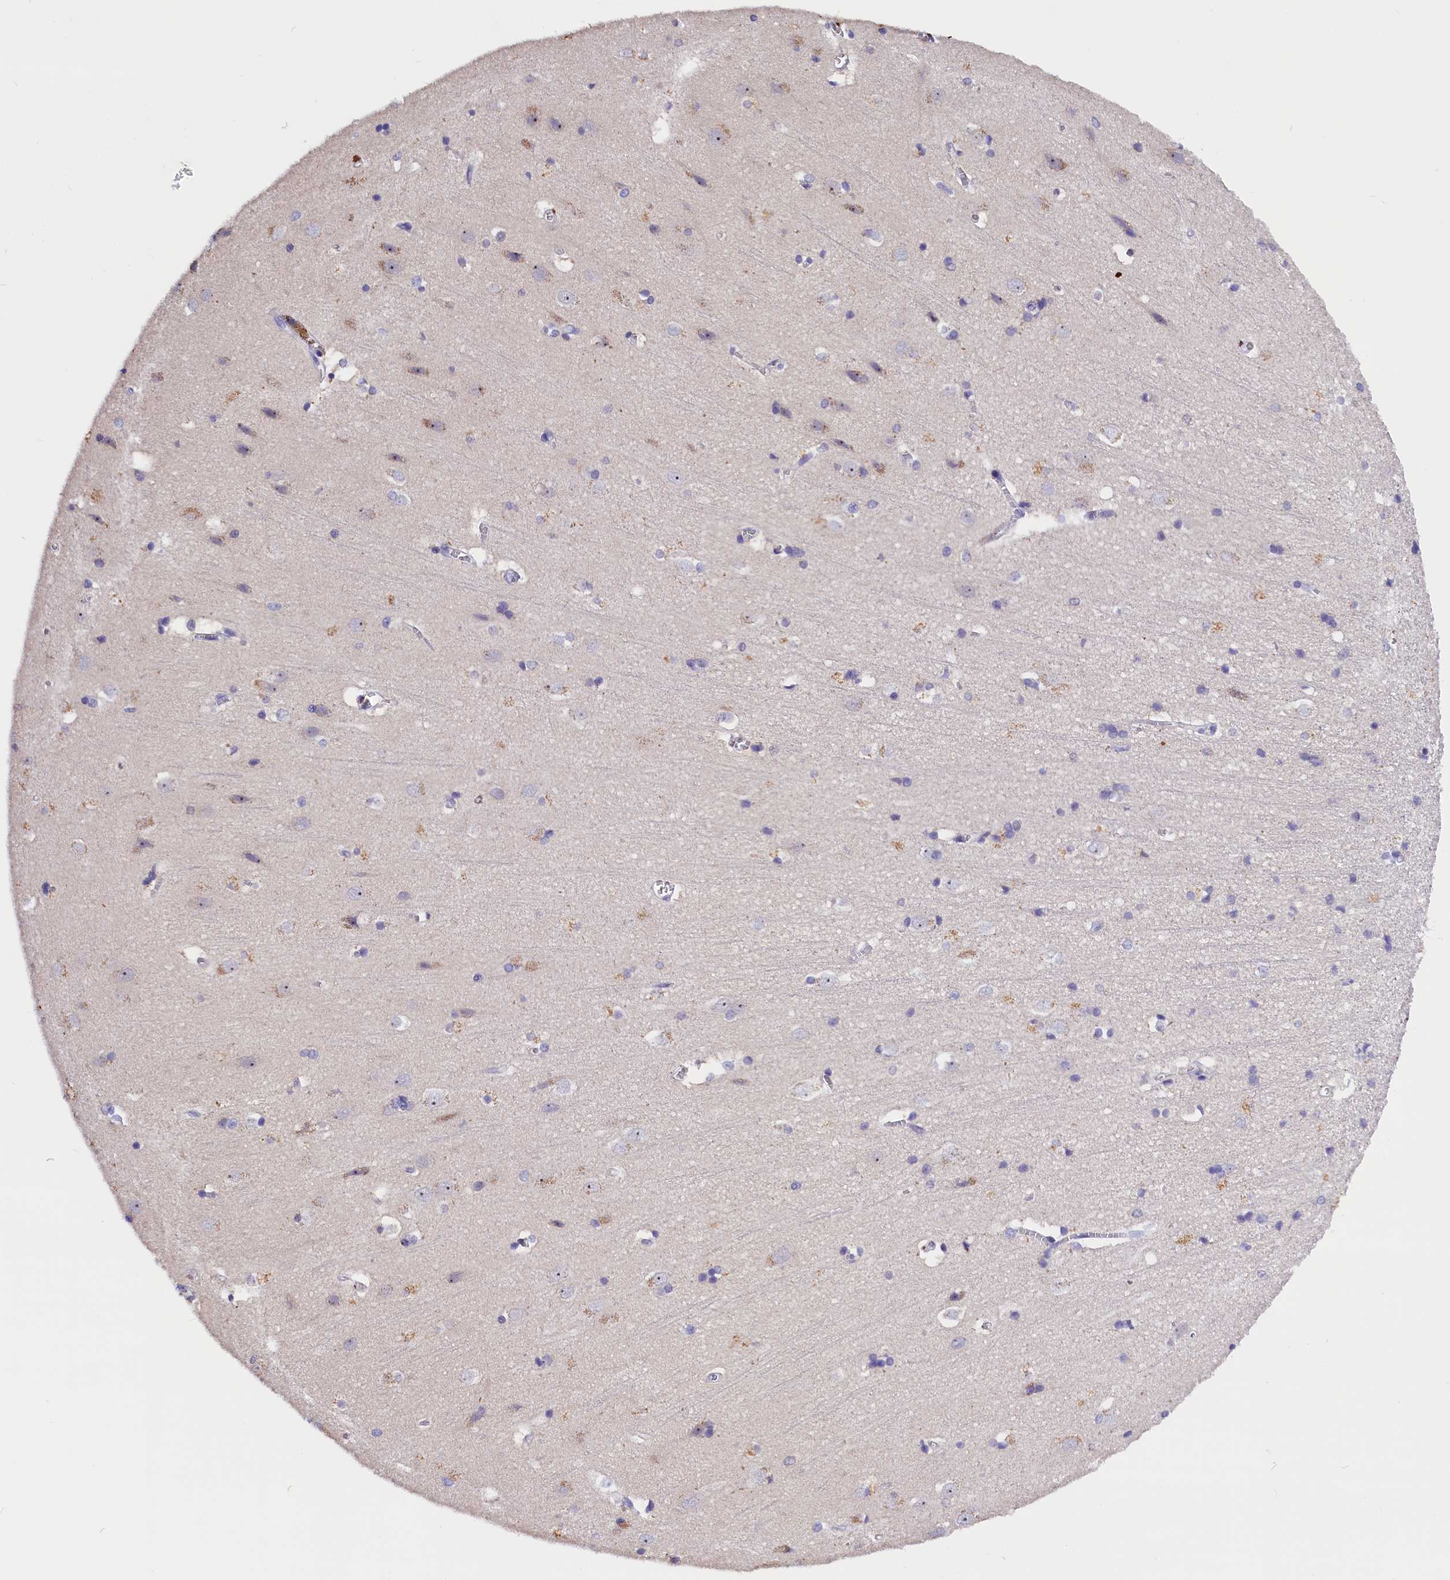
{"staining": {"intensity": "negative", "quantity": "none", "location": "none"}, "tissue": "cerebral cortex", "cell_type": "Endothelial cells", "image_type": "normal", "snomed": [{"axis": "morphology", "description": "Normal tissue, NOS"}, {"axis": "topography", "description": "Cerebral cortex"}], "caption": "The photomicrograph demonstrates no staining of endothelial cells in unremarkable cerebral cortex. The staining is performed using DAB brown chromogen with nuclei counter-stained in using hematoxylin.", "gene": "BTBD9", "patient": {"sex": "male", "age": 54}}